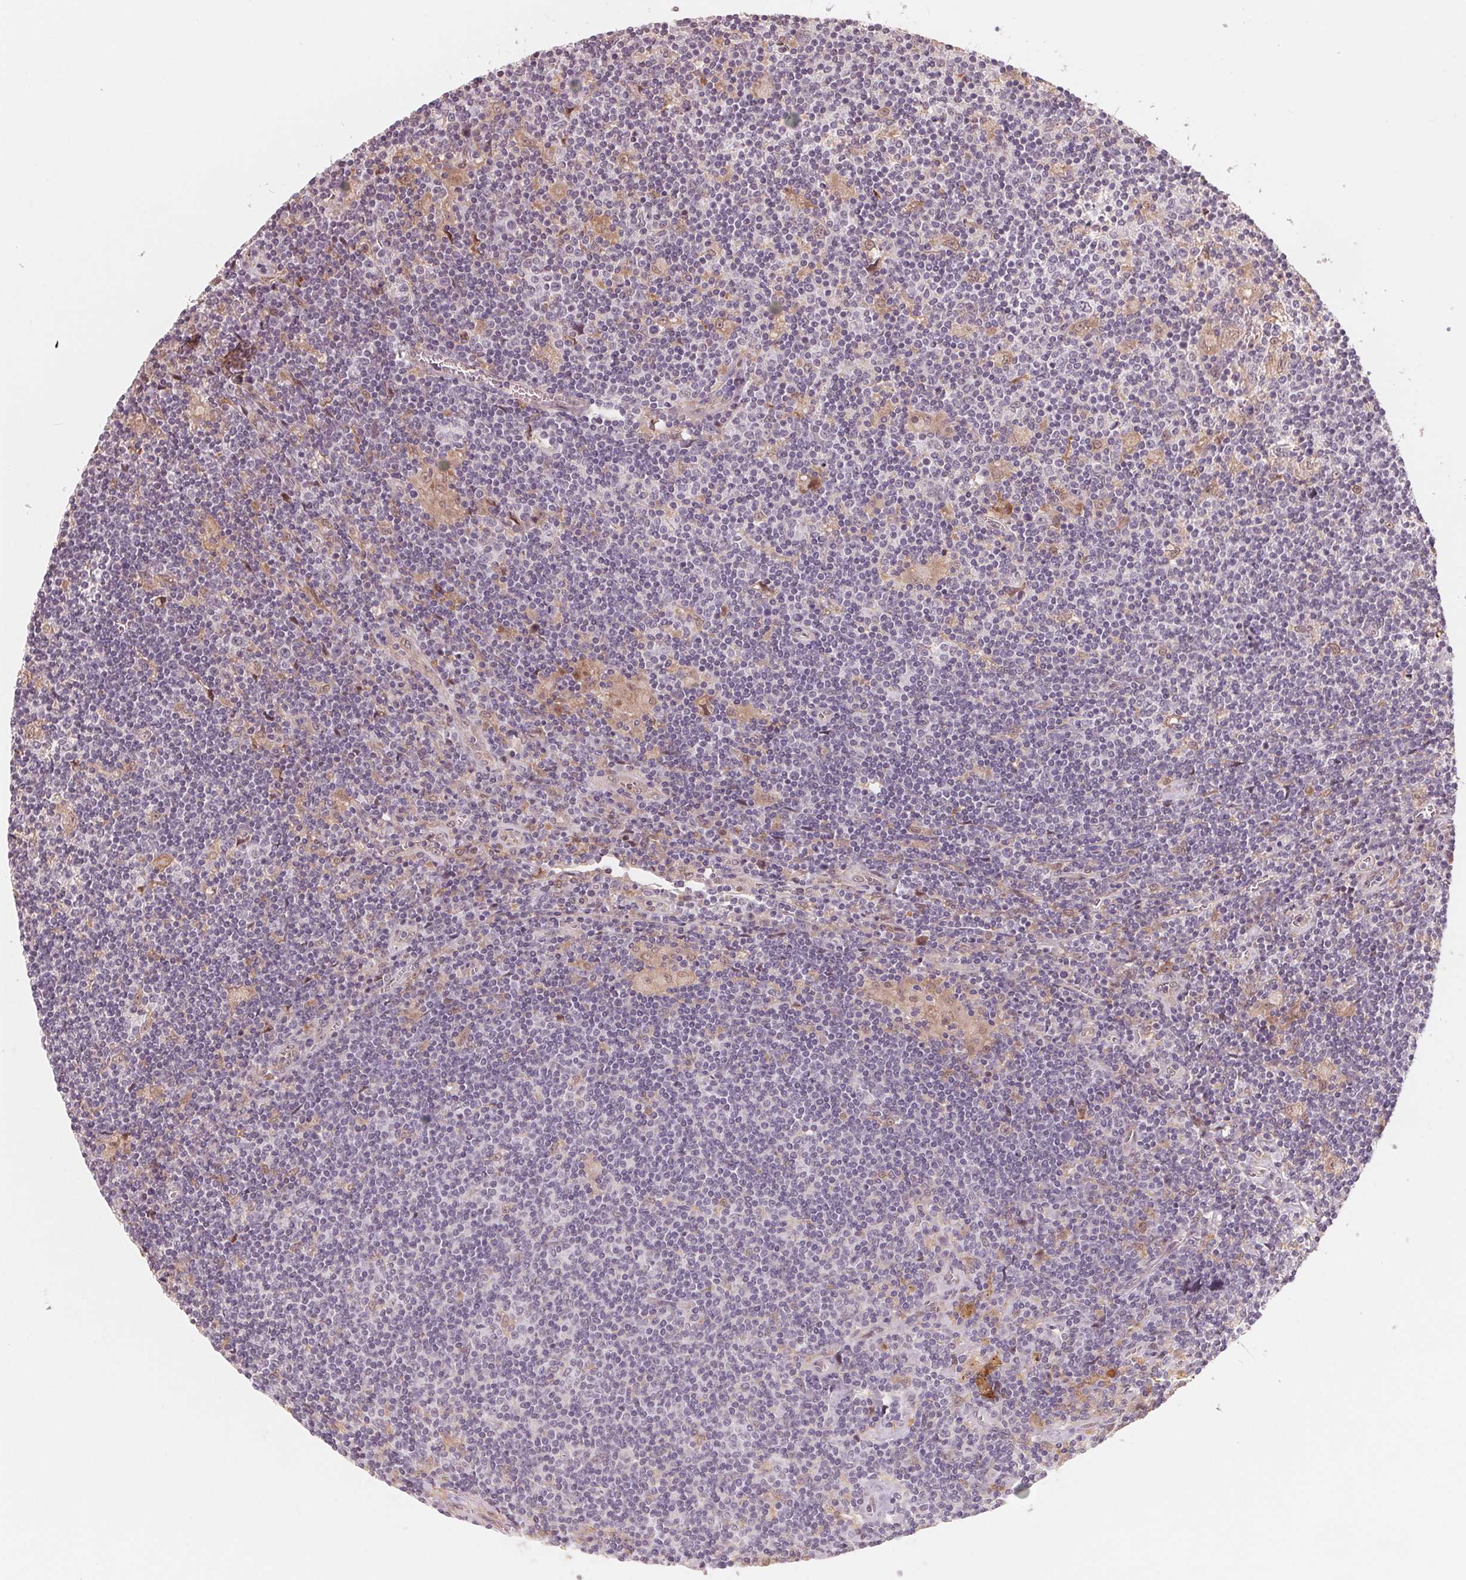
{"staining": {"intensity": "negative", "quantity": "none", "location": "none"}, "tissue": "lymphoma", "cell_type": "Tumor cells", "image_type": "cancer", "snomed": [{"axis": "morphology", "description": "Hodgkin's disease, NOS"}, {"axis": "topography", "description": "Lymph node"}], "caption": "High power microscopy micrograph of an IHC micrograph of lymphoma, revealing no significant positivity in tumor cells. The staining is performed using DAB brown chromogen with nuclei counter-stained in using hematoxylin.", "gene": "IL9R", "patient": {"sex": "male", "age": 40}}